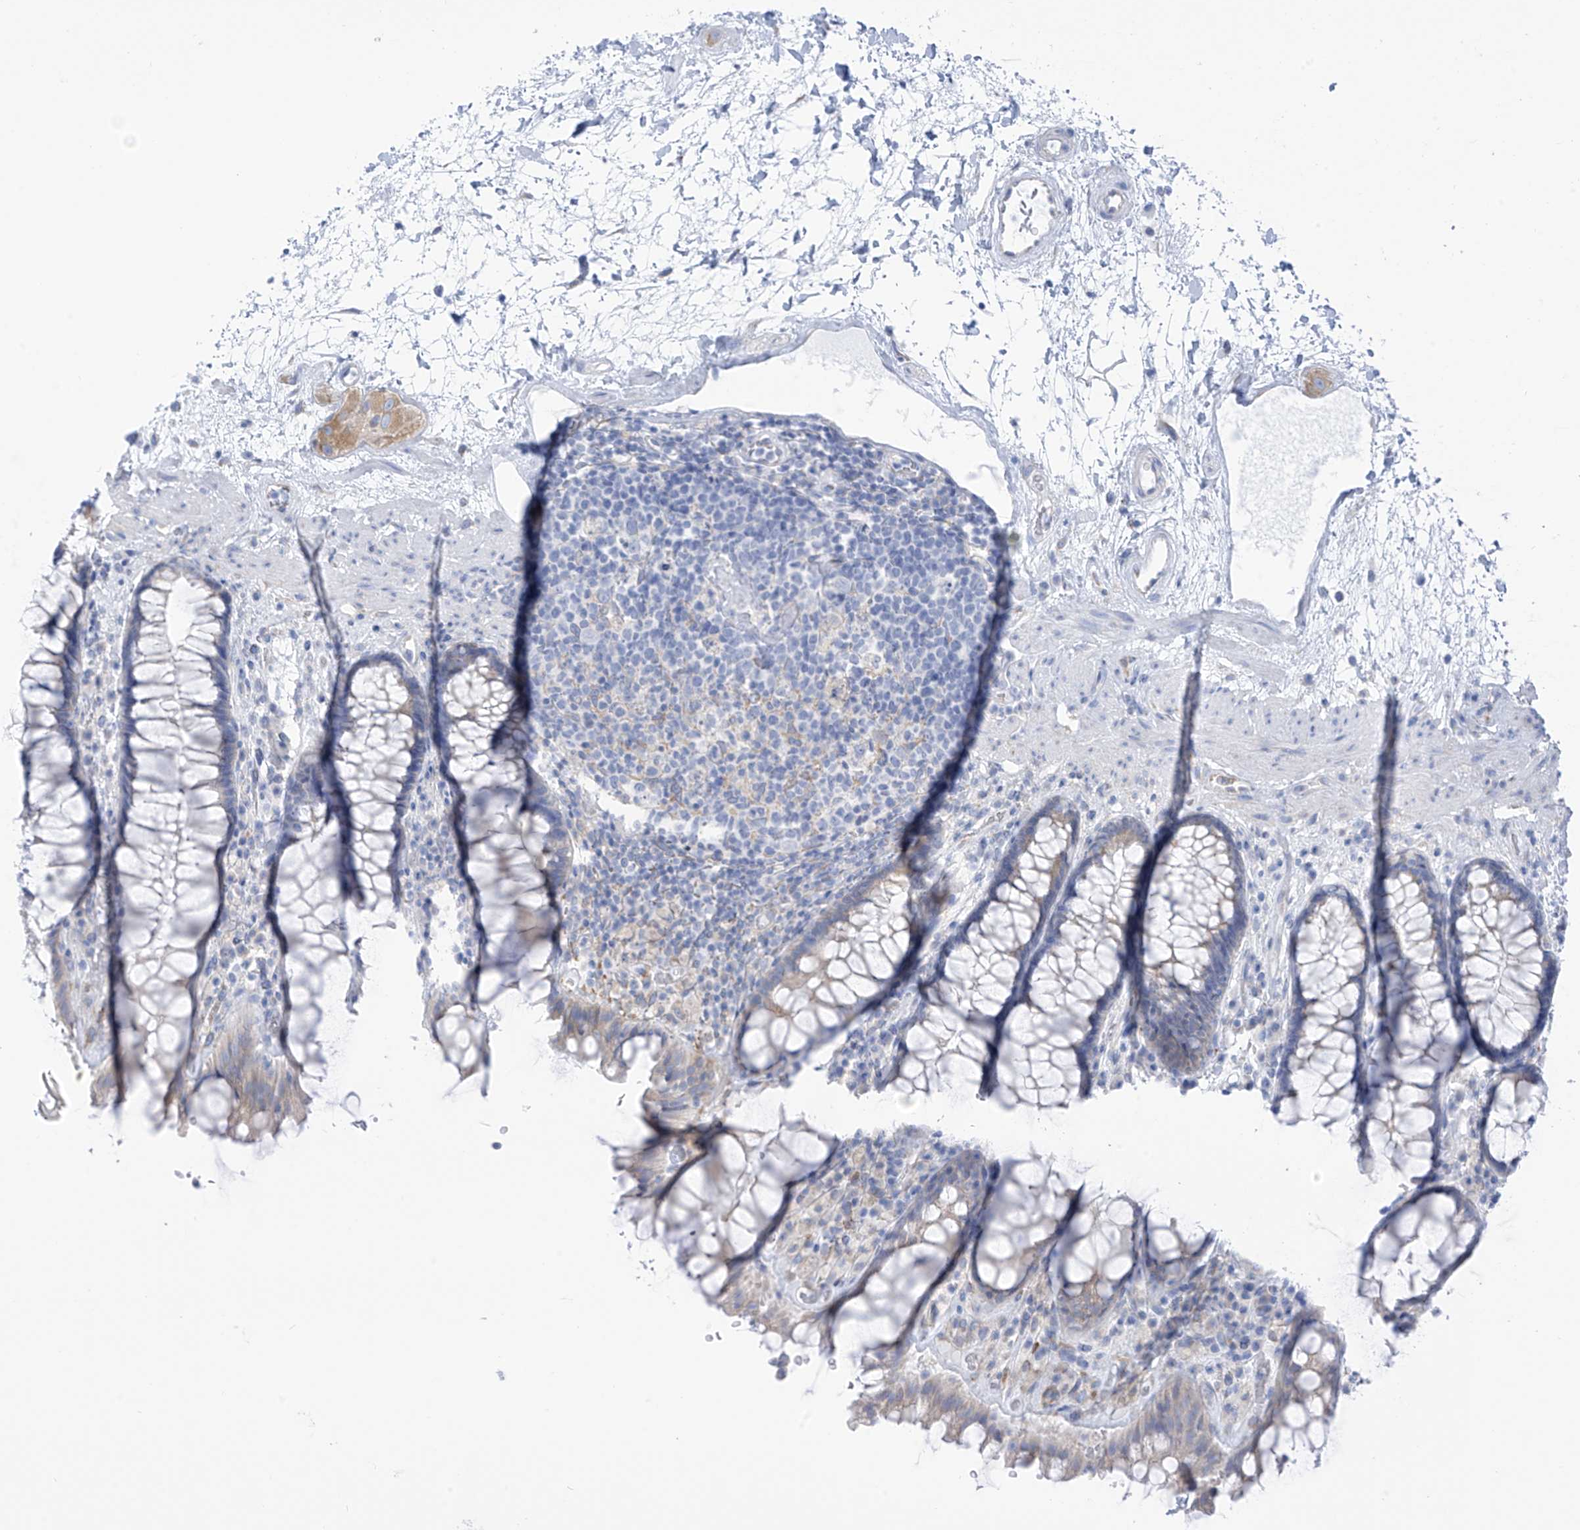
{"staining": {"intensity": "negative", "quantity": "none", "location": "none"}, "tissue": "rectum", "cell_type": "Glandular cells", "image_type": "normal", "snomed": [{"axis": "morphology", "description": "Normal tissue, NOS"}, {"axis": "topography", "description": "Rectum"}], "caption": "The immunohistochemistry (IHC) image has no significant staining in glandular cells of rectum.", "gene": "RCN2", "patient": {"sex": "male", "age": 64}}